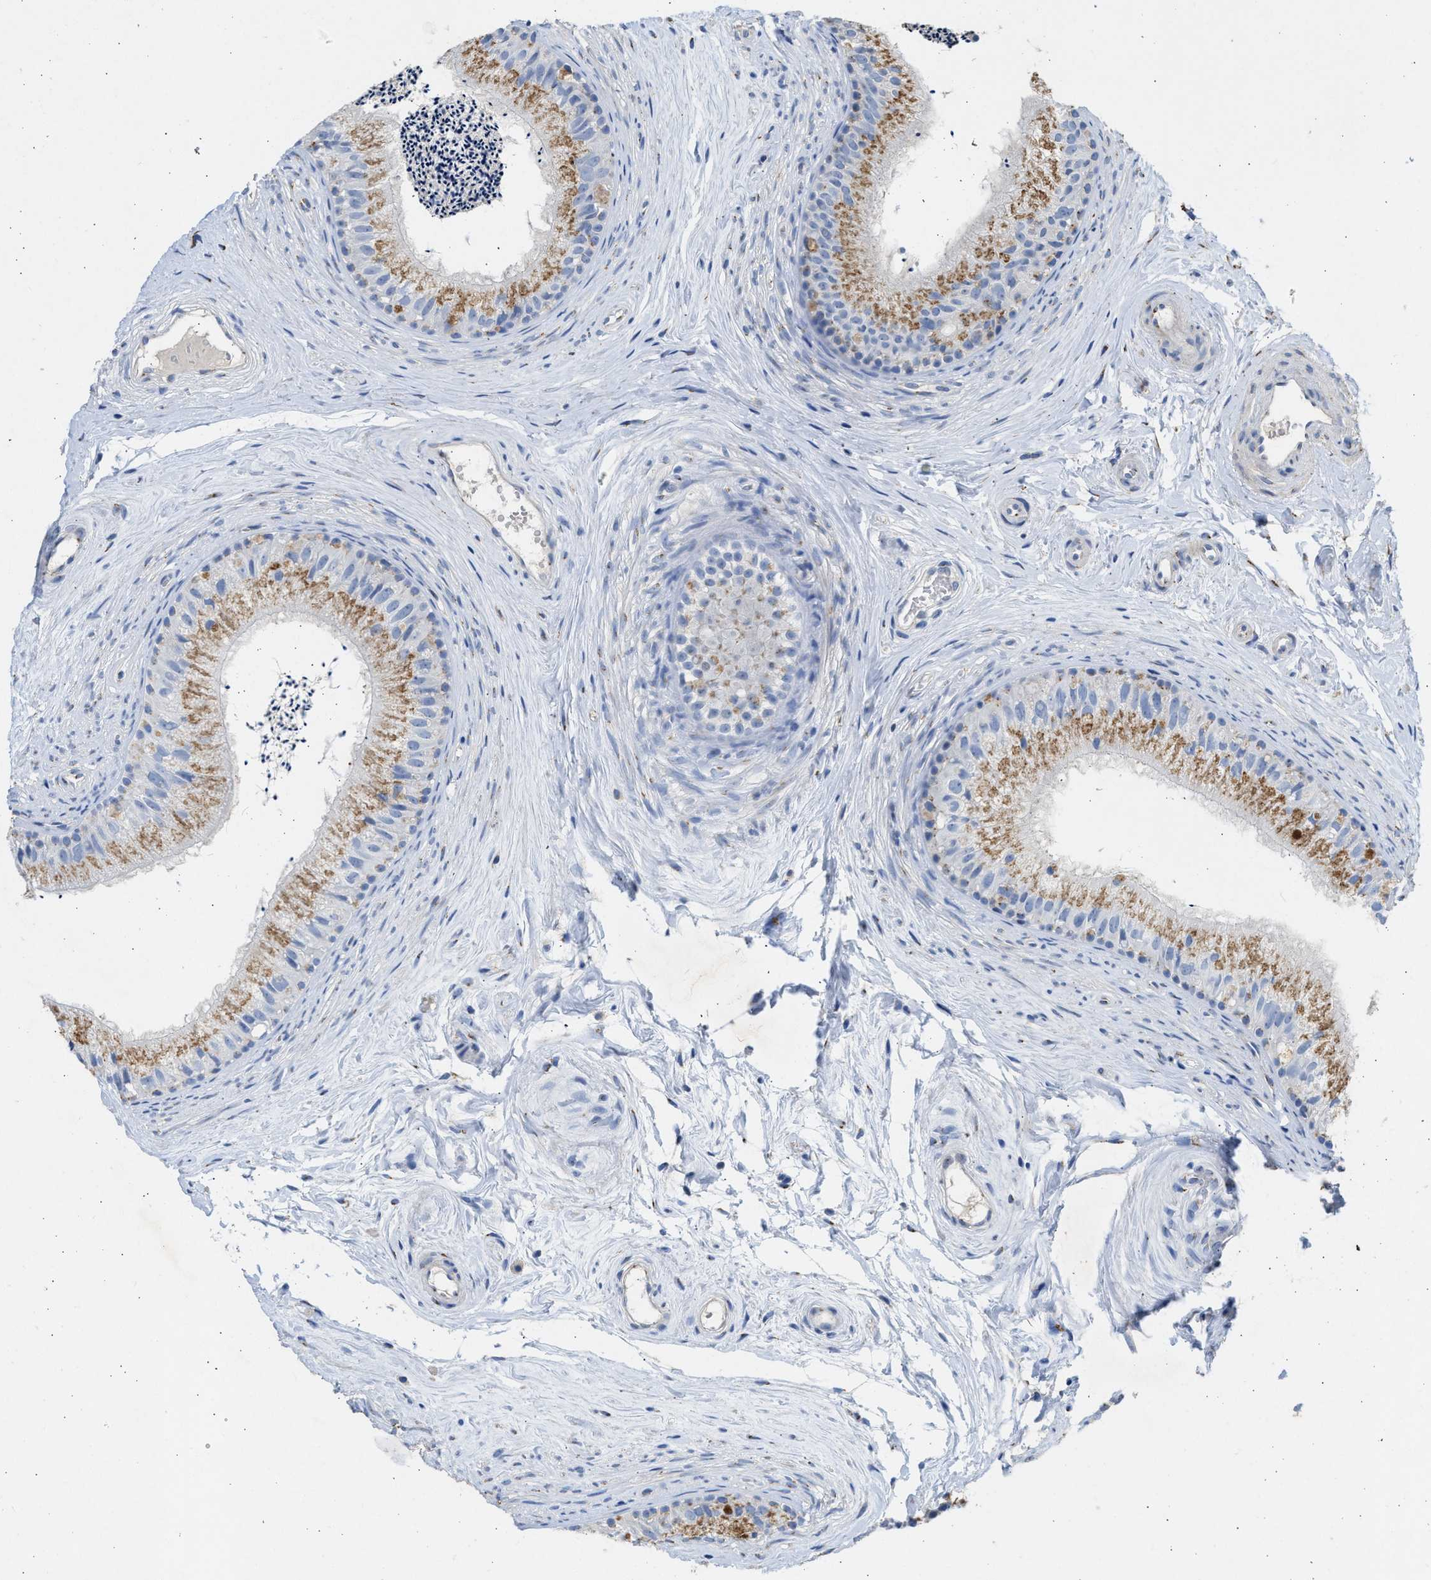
{"staining": {"intensity": "moderate", "quantity": "25%-75%", "location": "cytoplasmic/membranous"}, "tissue": "epididymis", "cell_type": "Glandular cells", "image_type": "normal", "snomed": [{"axis": "morphology", "description": "Normal tissue, NOS"}, {"axis": "topography", "description": "Epididymis"}], "caption": "High-magnification brightfield microscopy of normal epididymis stained with DAB (3,3'-diaminobenzidine) (brown) and counterstained with hematoxylin (blue). glandular cells exhibit moderate cytoplasmic/membranous expression is appreciated in about25%-75% of cells. The protein is stained brown, and the nuclei are stained in blue (DAB (3,3'-diaminobenzidine) IHC with brightfield microscopy, high magnification).", "gene": "IPO8", "patient": {"sex": "male", "age": 56}}